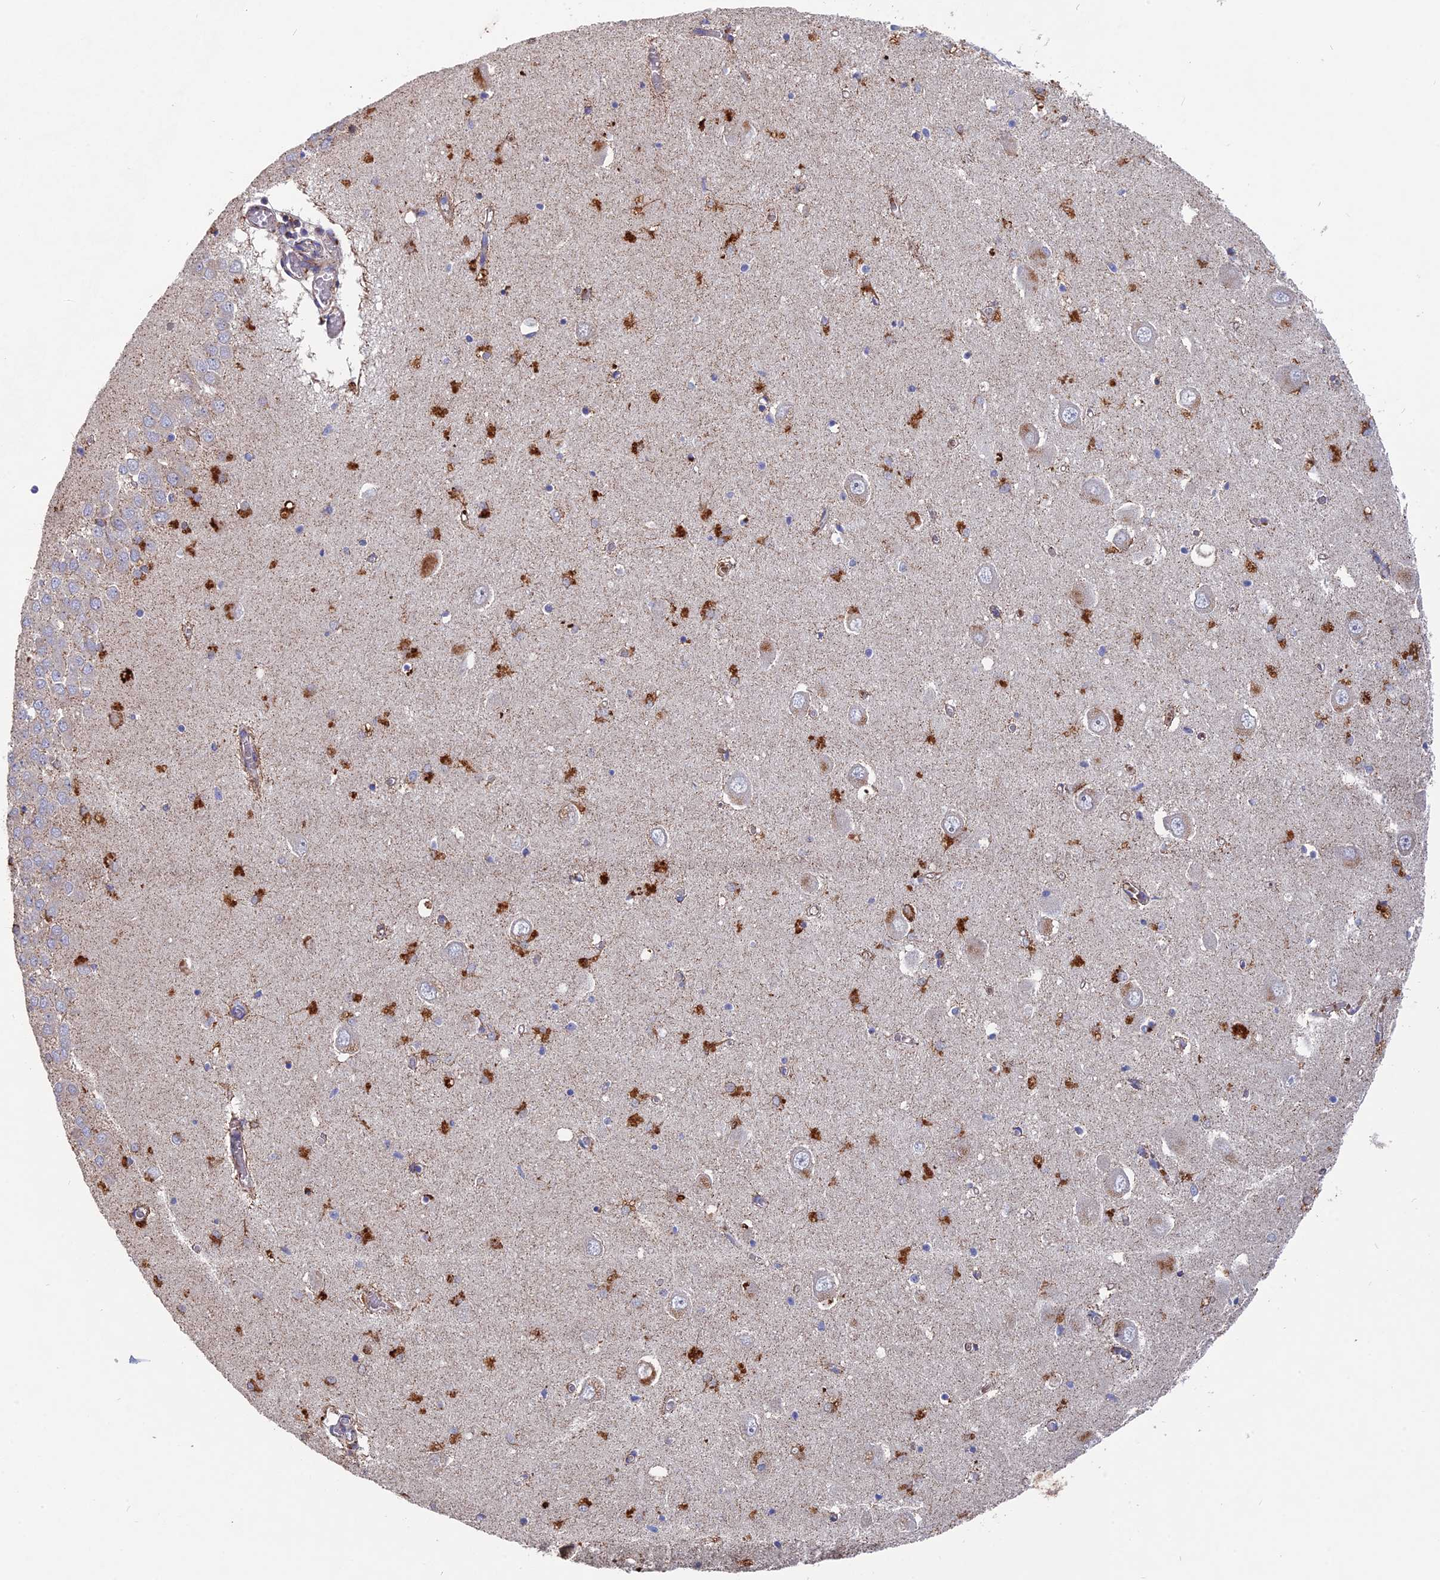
{"staining": {"intensity": "strong", "quantity": "25%-75%", "location": "cytoplasmic/membranous"}, "tissue": "hippocampus", "cell_type": "Glial cells", "image_type": "normal", "snomed": [{"axis": "morphology", "description": "Normal tissue, NOS"}, {"axis": "topography", "description": "Hippocampus"}], "caption": "Immunohistochemistry photomicrograph of benign hippocampus: human hippocampus stained using IHC reveals high levels of strong protein expression localized specifically in the cytoplasmic/membranous of glial cells, appearing as a cytoplasmic/membranous brown color.", "gene": "TGFA", "patient": {"sex": "male", "age": 70}}